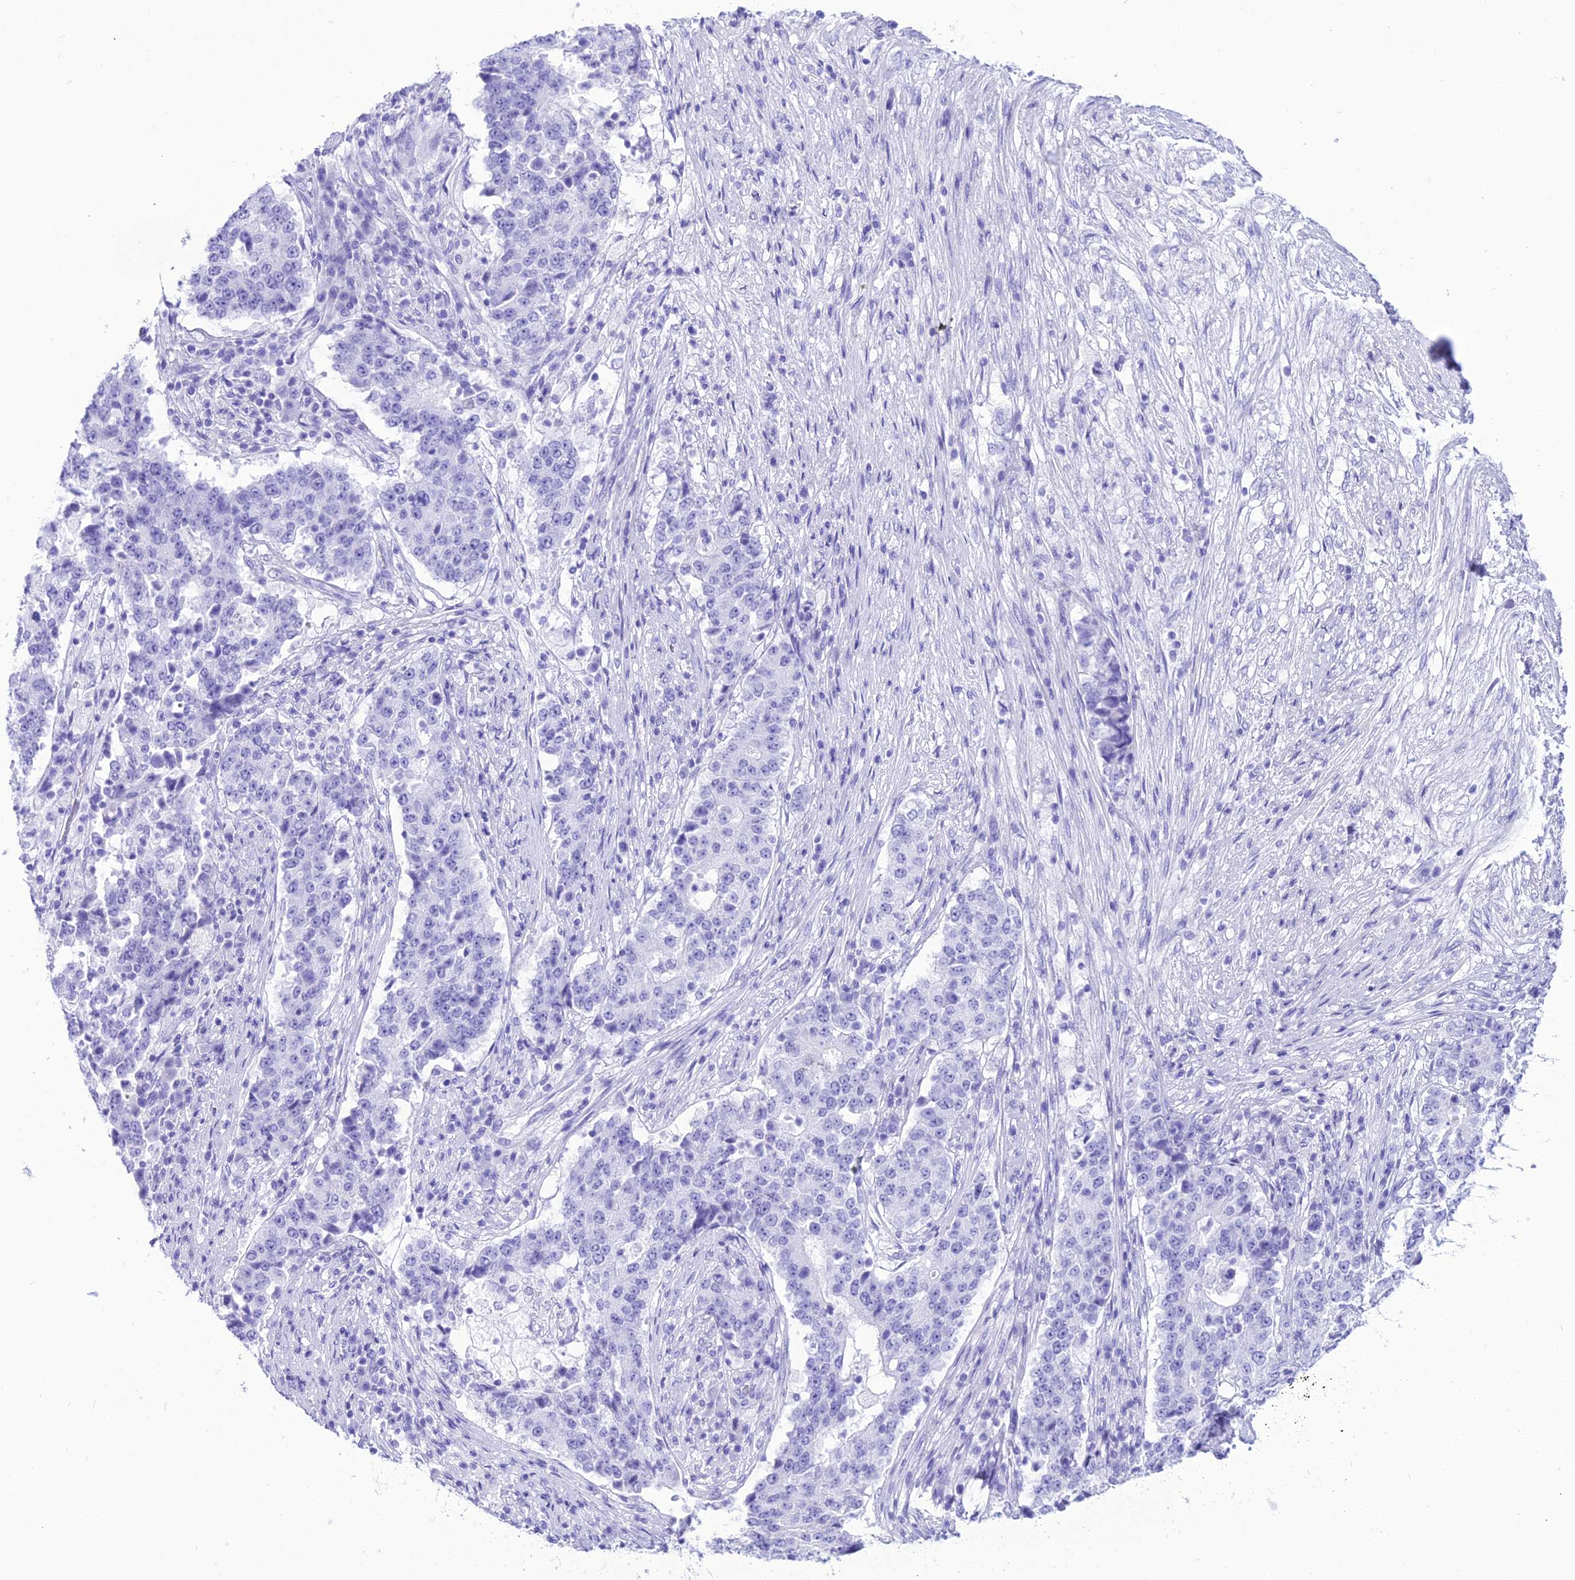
{"staining": {"intensity": "negative", "quantity": "none", "location": "none"}, "tissue": "stomach cancer", "cell_type": "Tumor cells", "image_type": "cancer", "snomed": [{"axis": "morphology", "description": "Adenocarcinoma, NOS"}, {"axis": "topography", "description": "Stomach"}], "caption": "The histopathology image exhibits no significant staining in tumor cells of adenocarcinoma (stomach).", "gene": "PNMA5", "patient": {"sex": "male", "age": 59}}